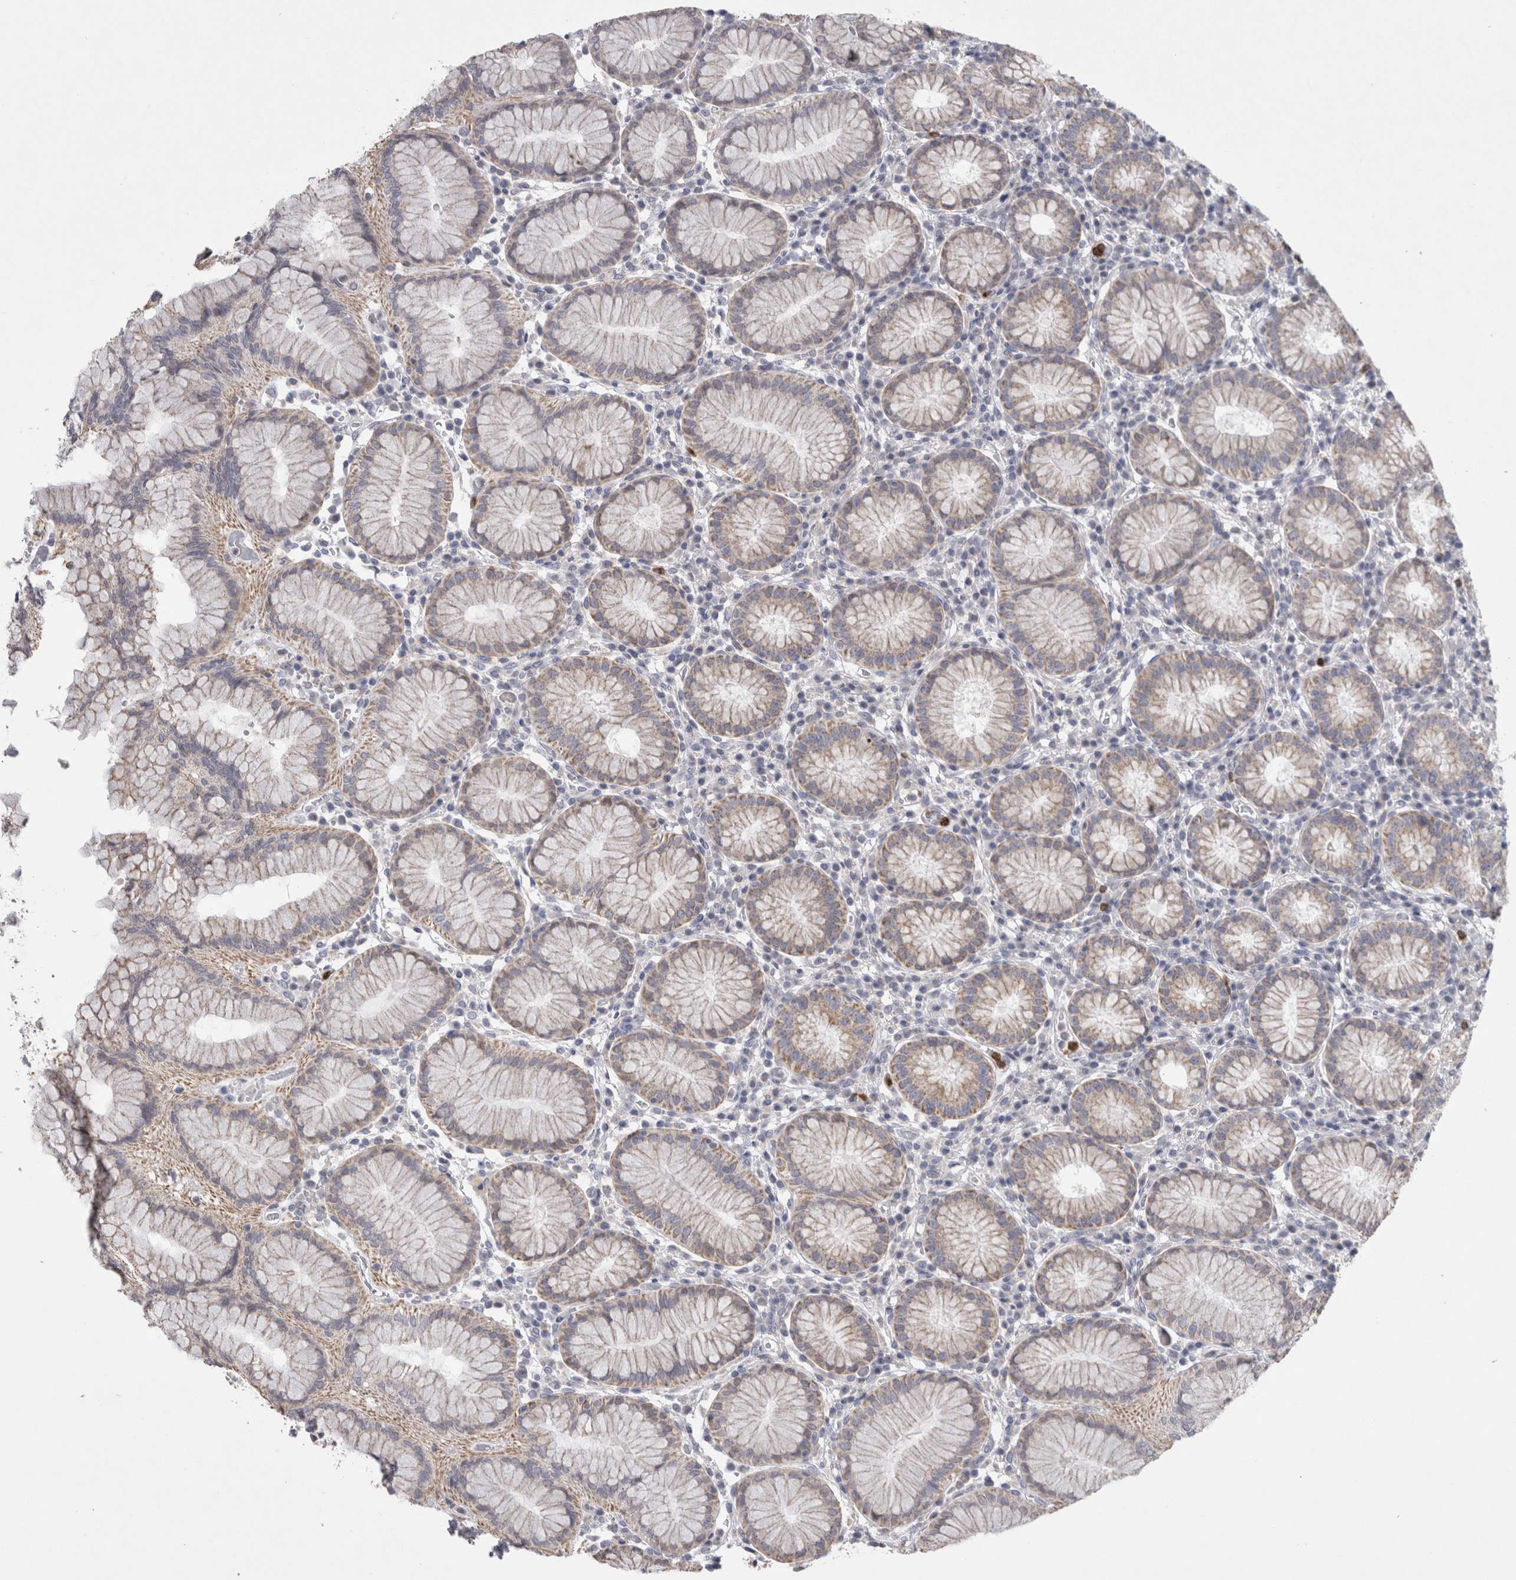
{"staining": {"intensity": "moderate", "quantity": "25%-75%", "location": "cytoplasmic/membranous"}, "tissue": "stomach", "cell_type": "Glandular cells", "image_type": "normal", "snomed": [{"axis": "morphology", "description": "Normal tissue, NOS"}, {"axis": "topography", "description": "Stomach"}, {"axis": "topography", "description": "Stomach, lower"}], "caption": "Brown immunohistochemical staining in unremarkable human stomach exhibits moderate cytoplasmic/membranous positivity in about 25%-75% of glandular cells.", "gene": "AGMAT", "patient": {"sex": "female", "age": 56}}